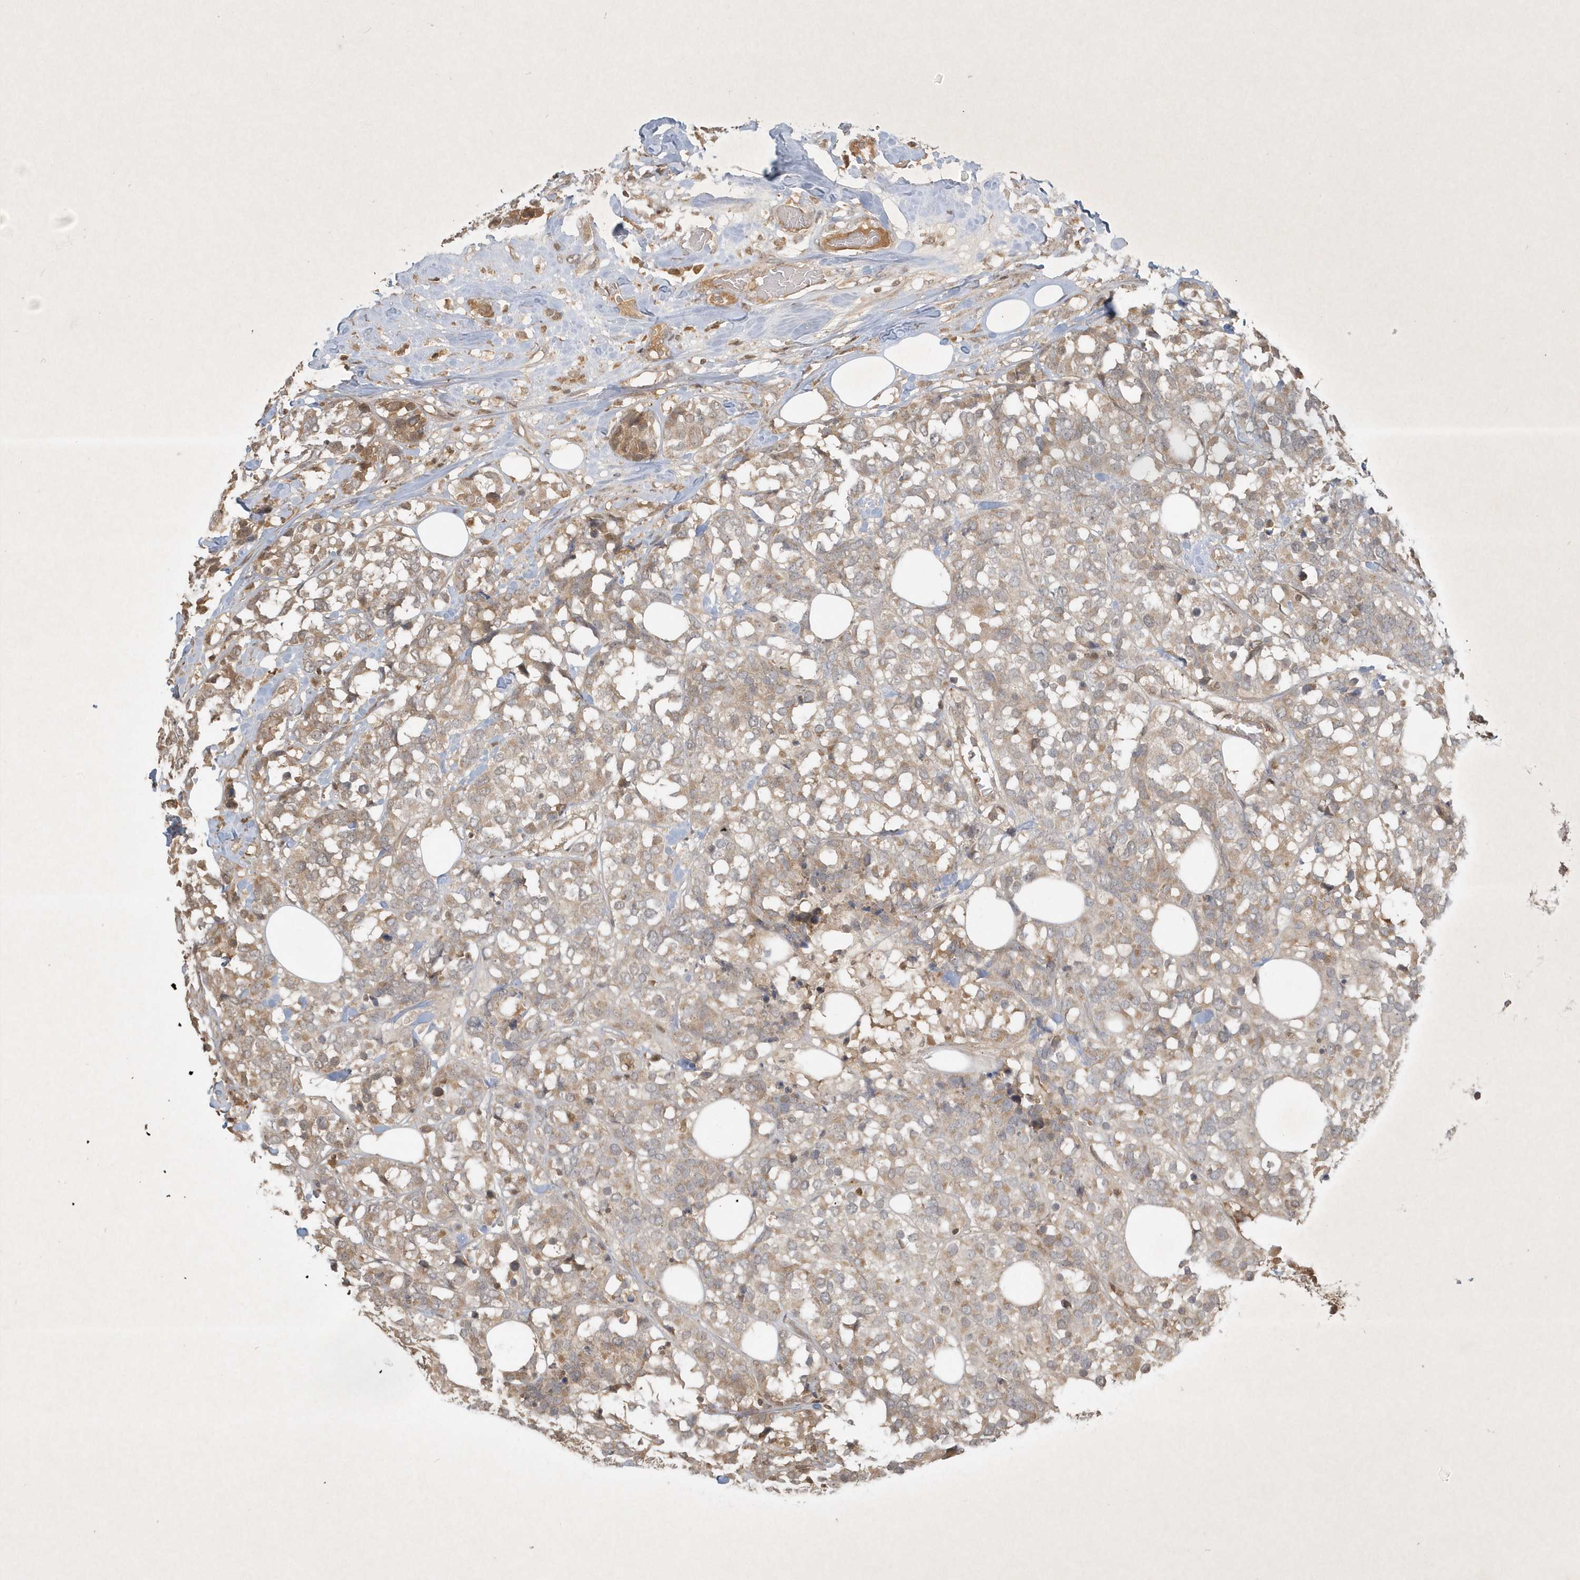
{"staining": {"intensity": "weak", "quantity": "25%-75%", "location": "cytoplasmic/membranous"}, "tissue": "breast cancer", "cell_type": "Tumor cells", "image_type": "cancer", "snomed": [{"axis": "morphology", "description": "Lobular carcinoma"}, {"axis": "topography", "description": "Breast"}], "caption": "Brown immunohistochemical staining in breast cancer (lobular carcinoma) shows weak cytoplasmic/membranous staining in approximately 25%-75% of tumor cells.", "gene": "PLTP", "patient": {"sex": "female", "age": 59}}